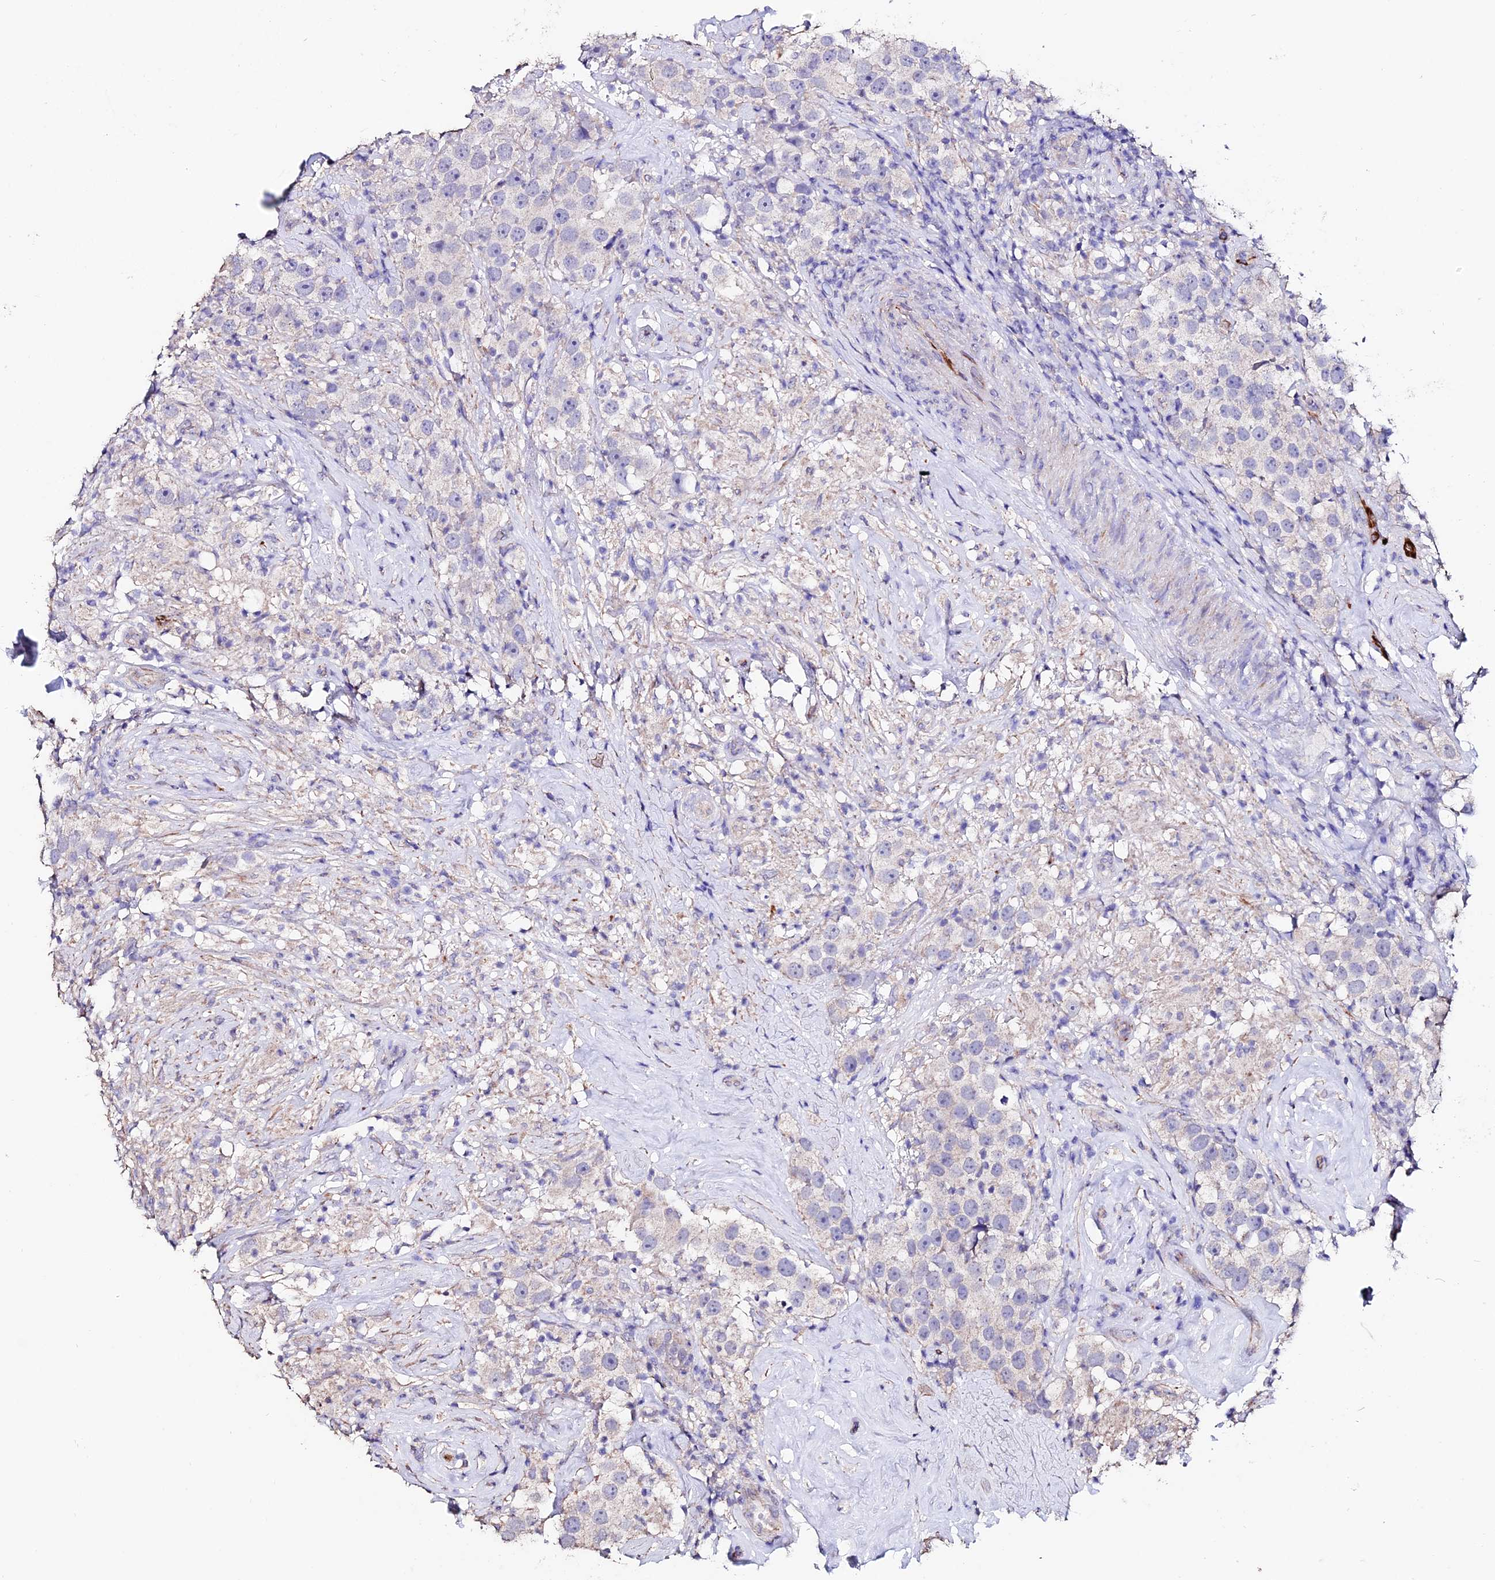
{"staining": {"intensity": "negative", "quantity": "none", "location": "none"}, "tissue": "testis cancer", "cell_type": "Tumor cells", "image_type": "cancer", "snomed": [{"axis": "morphology", "description": "Seminoma, NOS"}, {"axis": "topography", "description": "Testis"}], "caption": "Photomicrograph shows no significant protein positivity in tumor cells of testis cancer (seminoma).", "gene": "ESM1", "patient": {"sex": "male", "age": 49}}